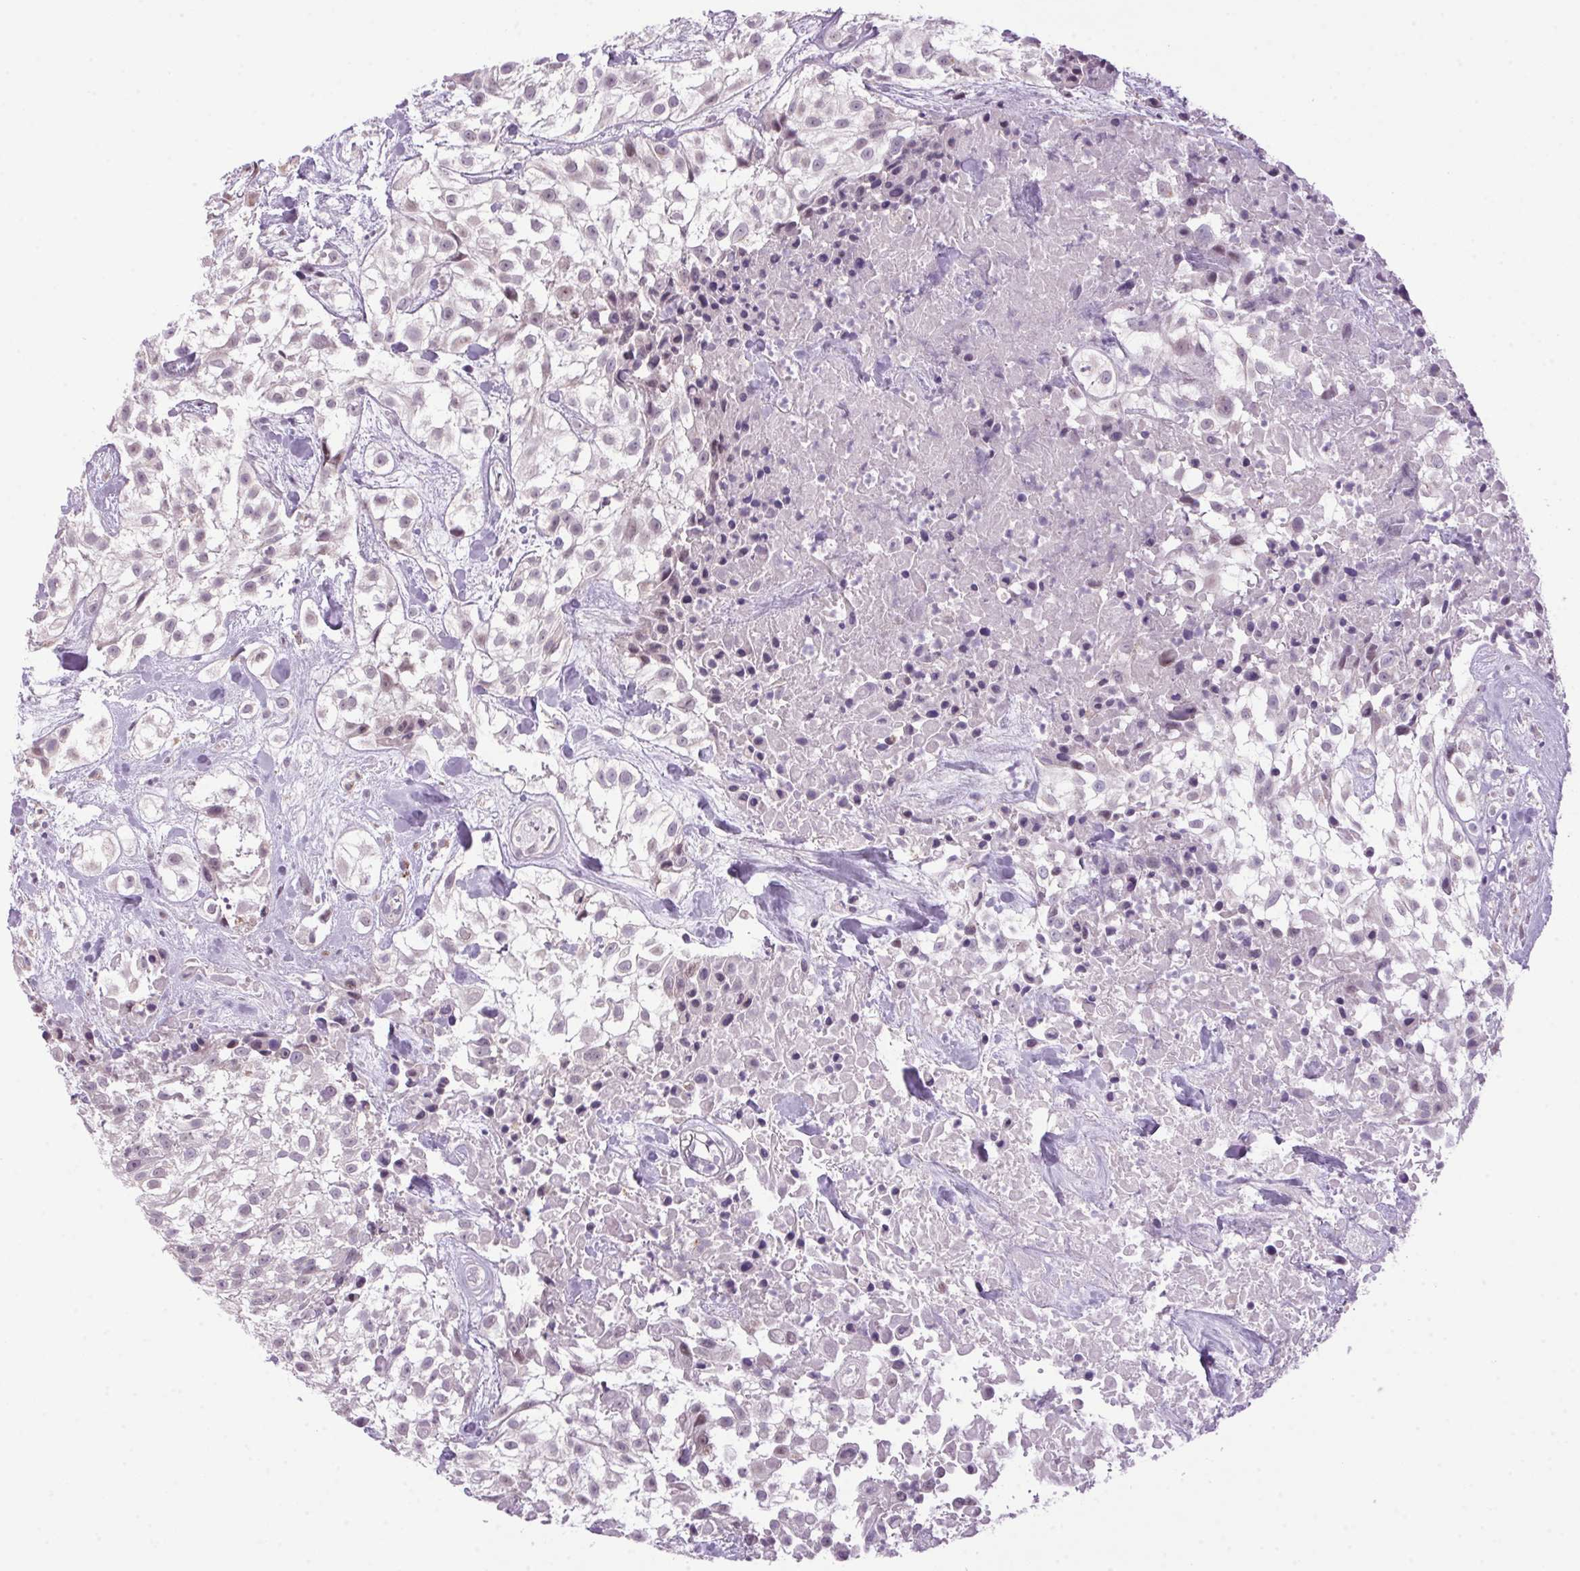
{"staining": {"intensity": "negative", "quantity": "none", "location": "none"}, "tissue": "urothelial cancer", "cell_type": "Tumor cells", "image_type": "cancer", "snomed": [{"axis": "morphology", "description": "Urothelial carcinoma, High grade"}, {"axis": "topography", "description": "Urinary bladder"}], "caption": "IHC of urothelial carcinoma (high-grade) reveals no expression in tumor cells.", "gene": "AKR1E2", "patient": {"sex": "male", "age": 56}}